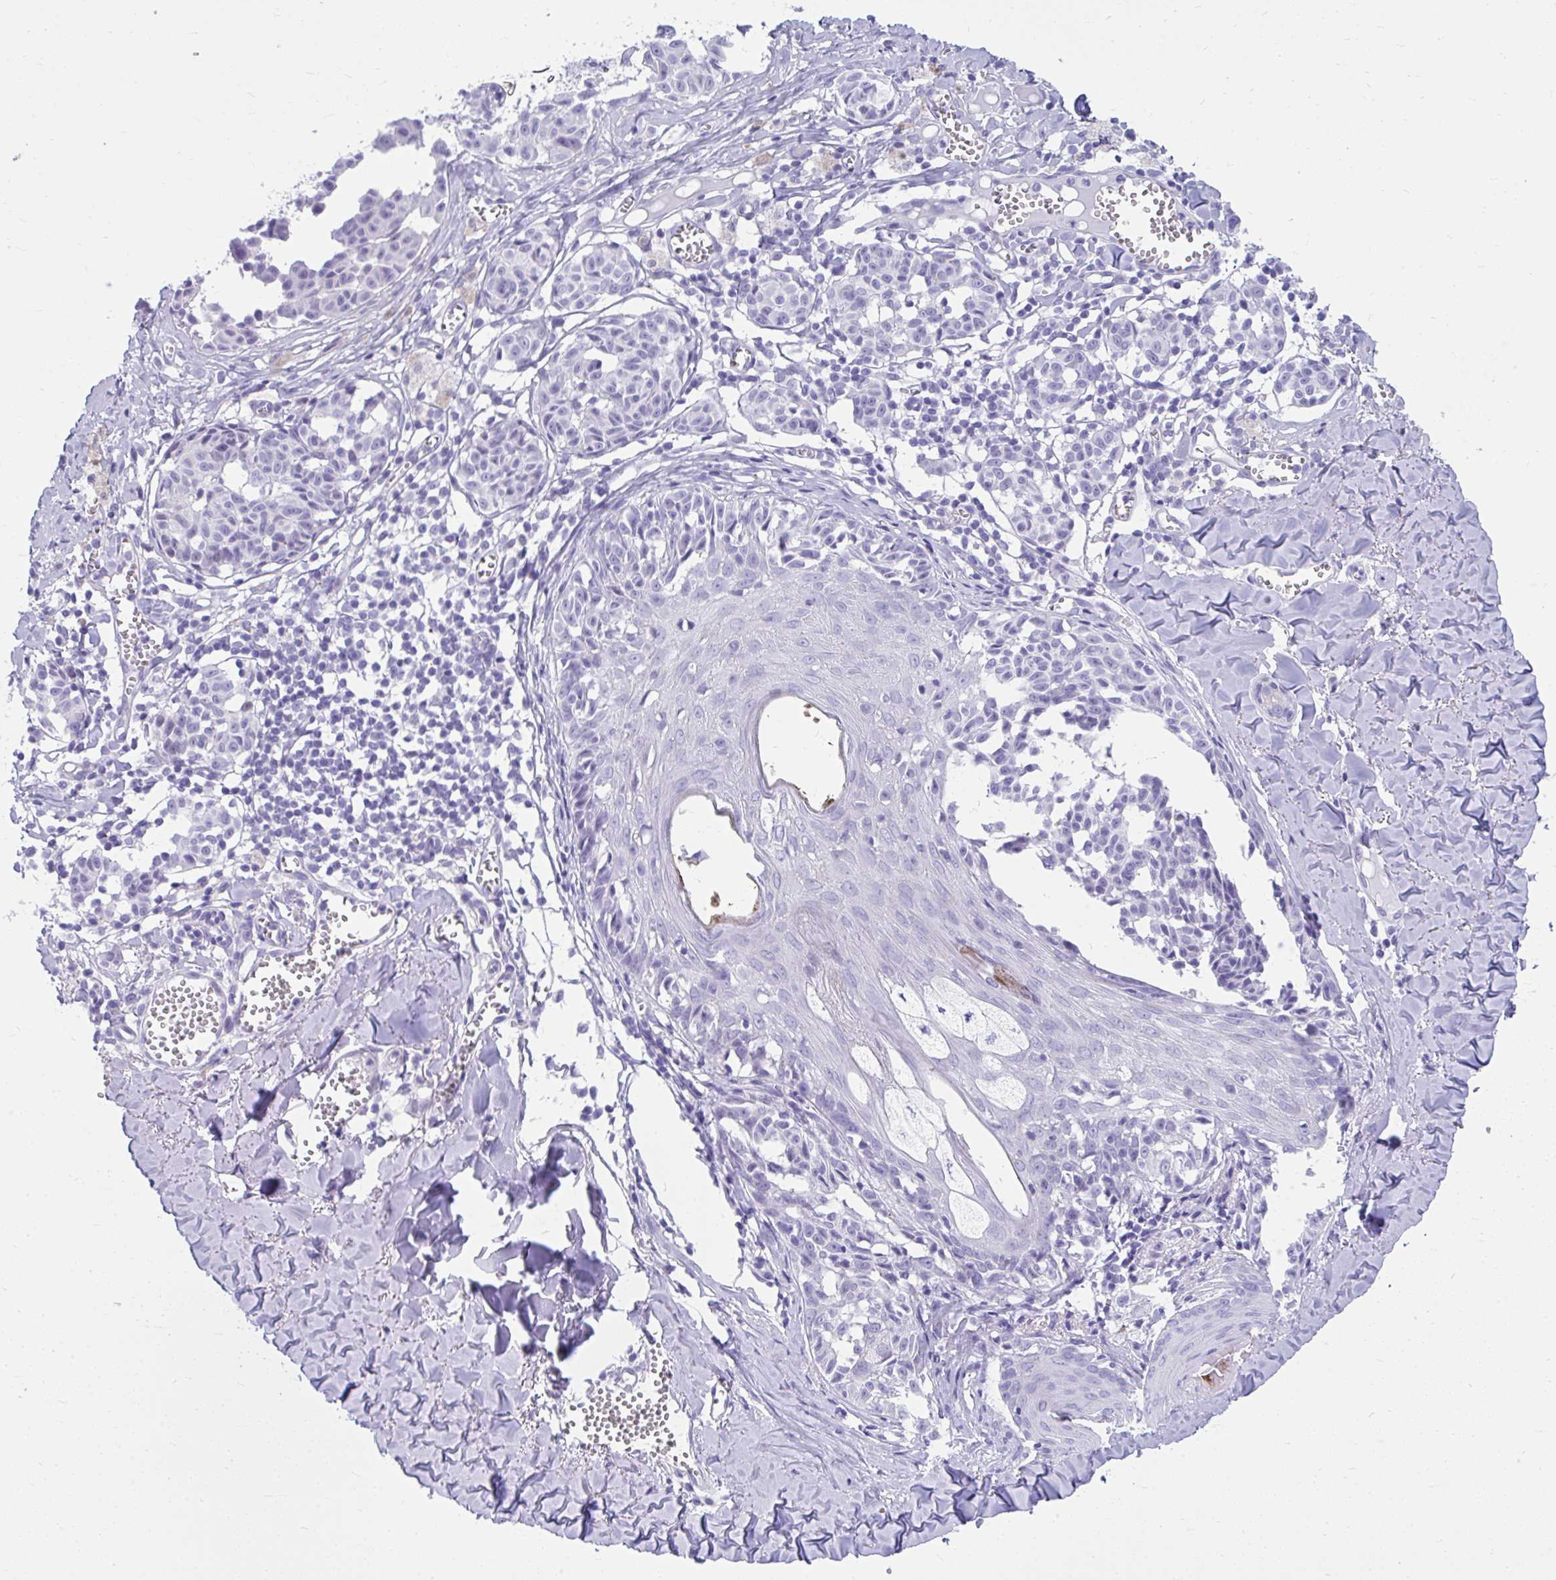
{"staining": {"intensity": "negative", "quantity": "none", "location": "none"}, "tissue": "melanoma", "cell_type": "Tumor cells", "image_type": "cancer", "snomed": [{"axis": "morphology", "description": "Malignant melanoma, NOS"}, {"axis": "topography", "description": "Skin"}], "caption": "The photomicrograph displays no significant positivity in tumor cells of malignant melanoma.", "gene": "ISL1", "patient": {"sex": "female", "age": 43}}